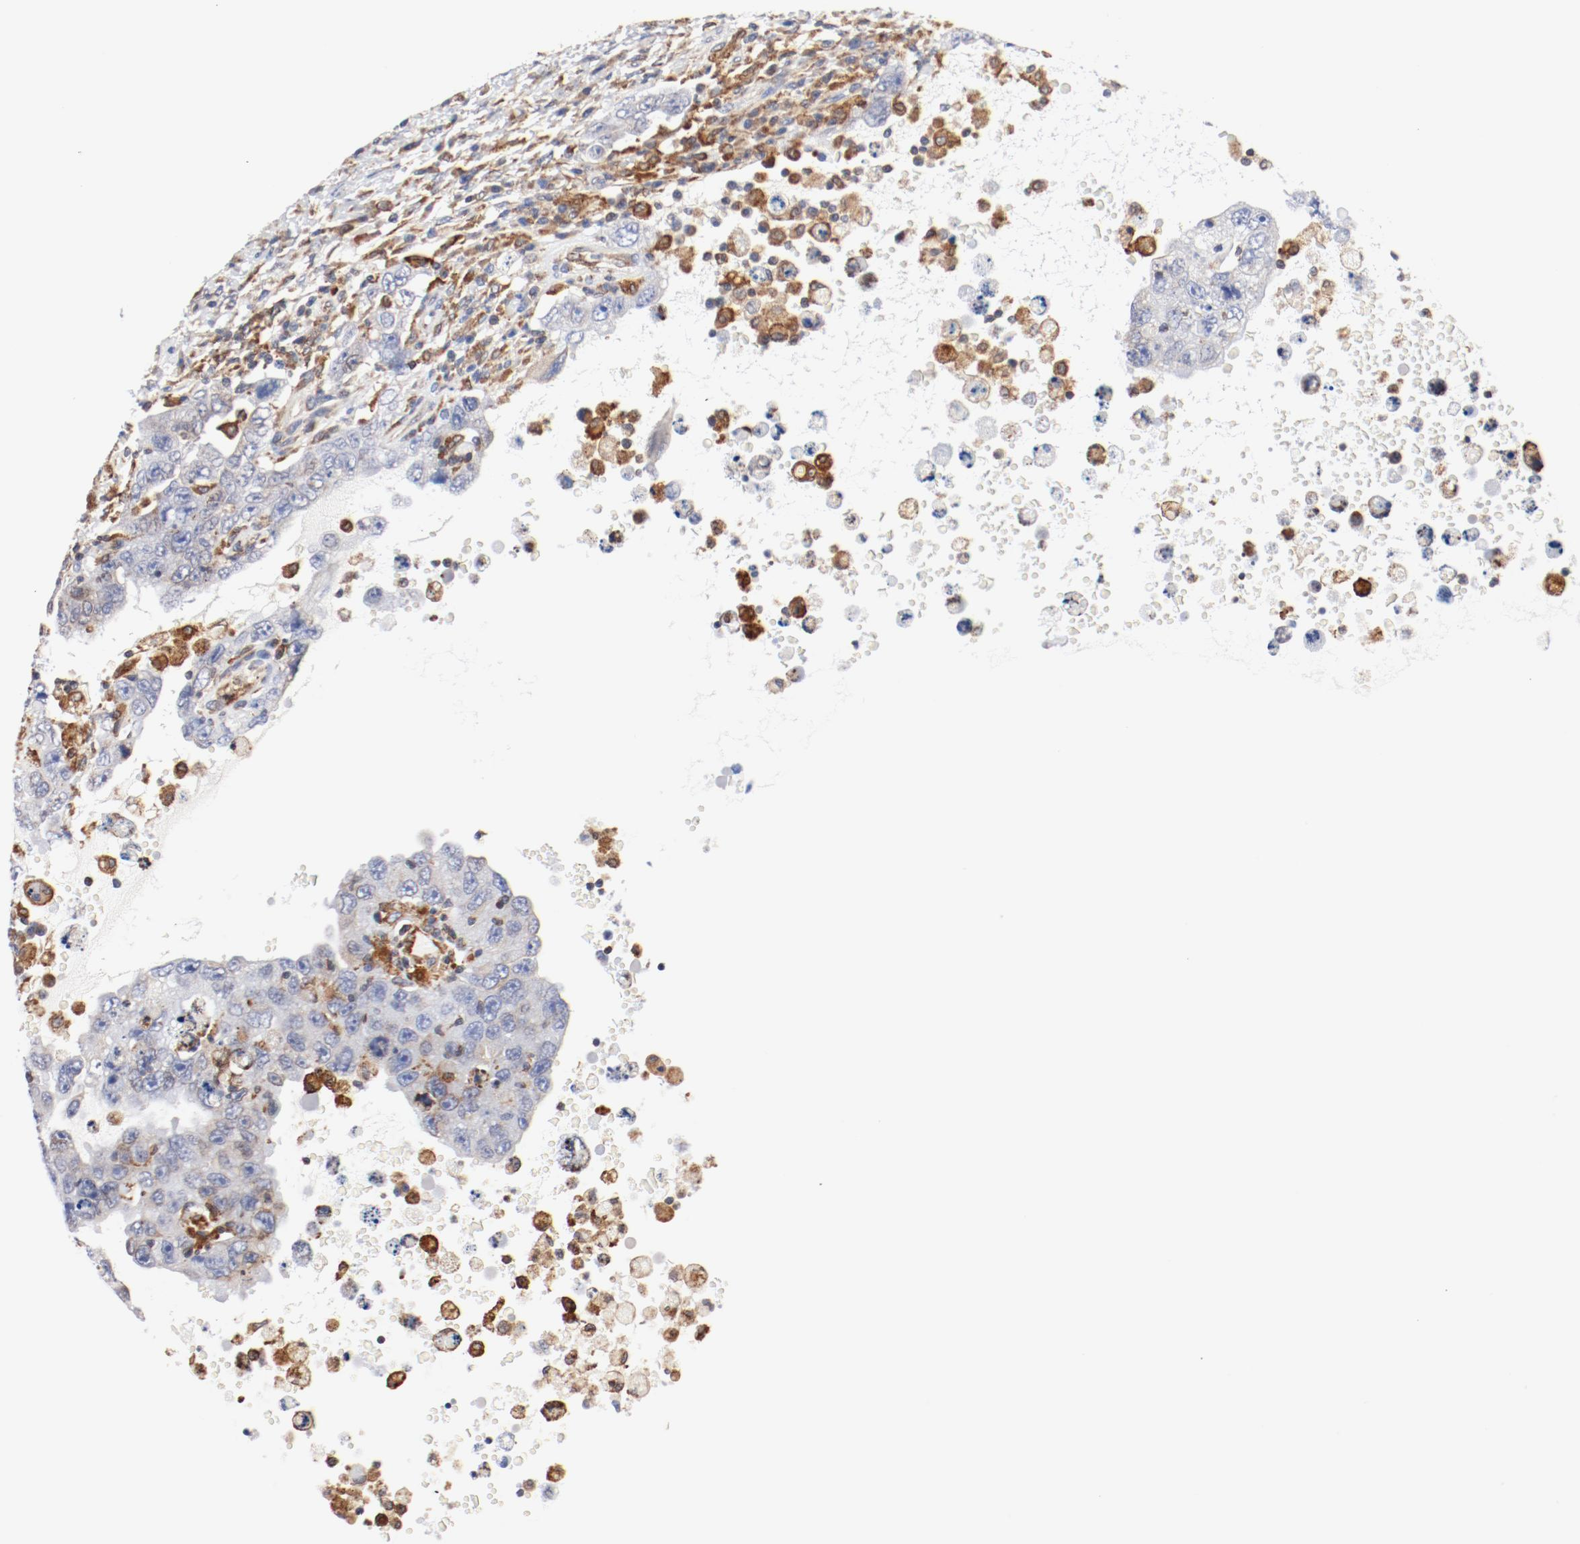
{"staining": {"intensity": "moderate", "quantity": "<25%", "location": "cytoplasmic/membranous"}, "tissue": "testis cancer", "cell_type": "Tumor cells", "image_type": "cancer", "snomed": [{"axis": "morphology", "description": "Carcinoma, Embryonal, NOS"}, {"axis": "topography", "description": "Testis"}], "caption": "A low amount of moderate cytoplasmic/membranous staining is present in about <25% of tumor cells in testis embryonal carcinoma tissue.", "gene": "PDPK1", "patient": {"sex": "male", "age": 26}}